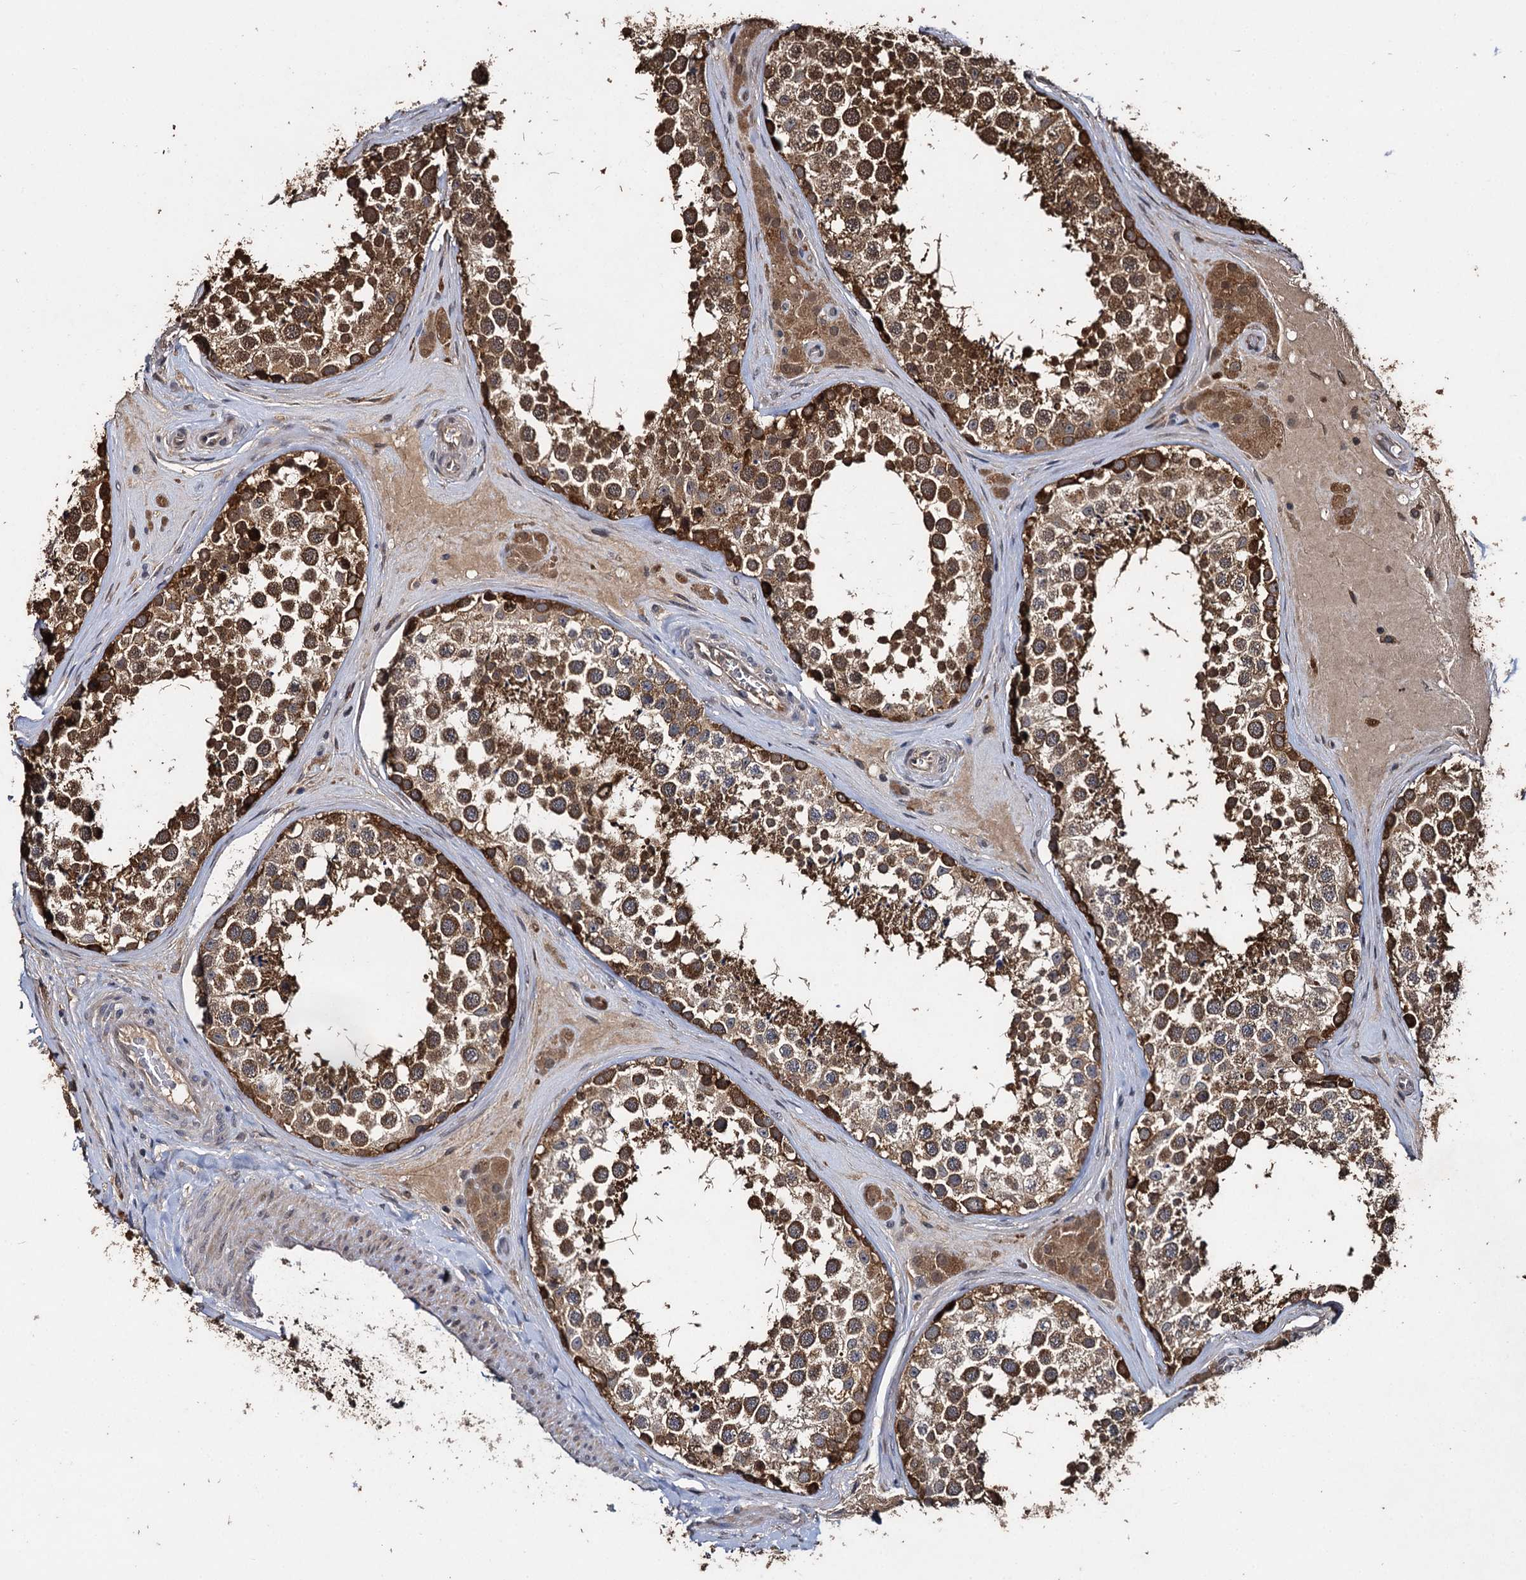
{"staining": {"intensity": "strong", "quantity": ">75%", "location": "cytoplasmic/membranous"}, "tissue": "testis", "cell_type": "Cells in seminiferous ducts", "image_type": "normal", "snomed": [{"axis": "morphology", "description": "Normal tissue, NOS"}, {"axis": "topography", "description": "Testis"}], "caption": "The photomicrograph shows a brown stain indicating the presence of a protein in the cytoplasmic/membranous of cells in seminiferous ducts in testis. Immunohistochemistry (ihc) stains the protein in brown and the nuclei are stained blue.", "gene": "SLC46A3", "patient": {"sex": "male", "age": 46}}